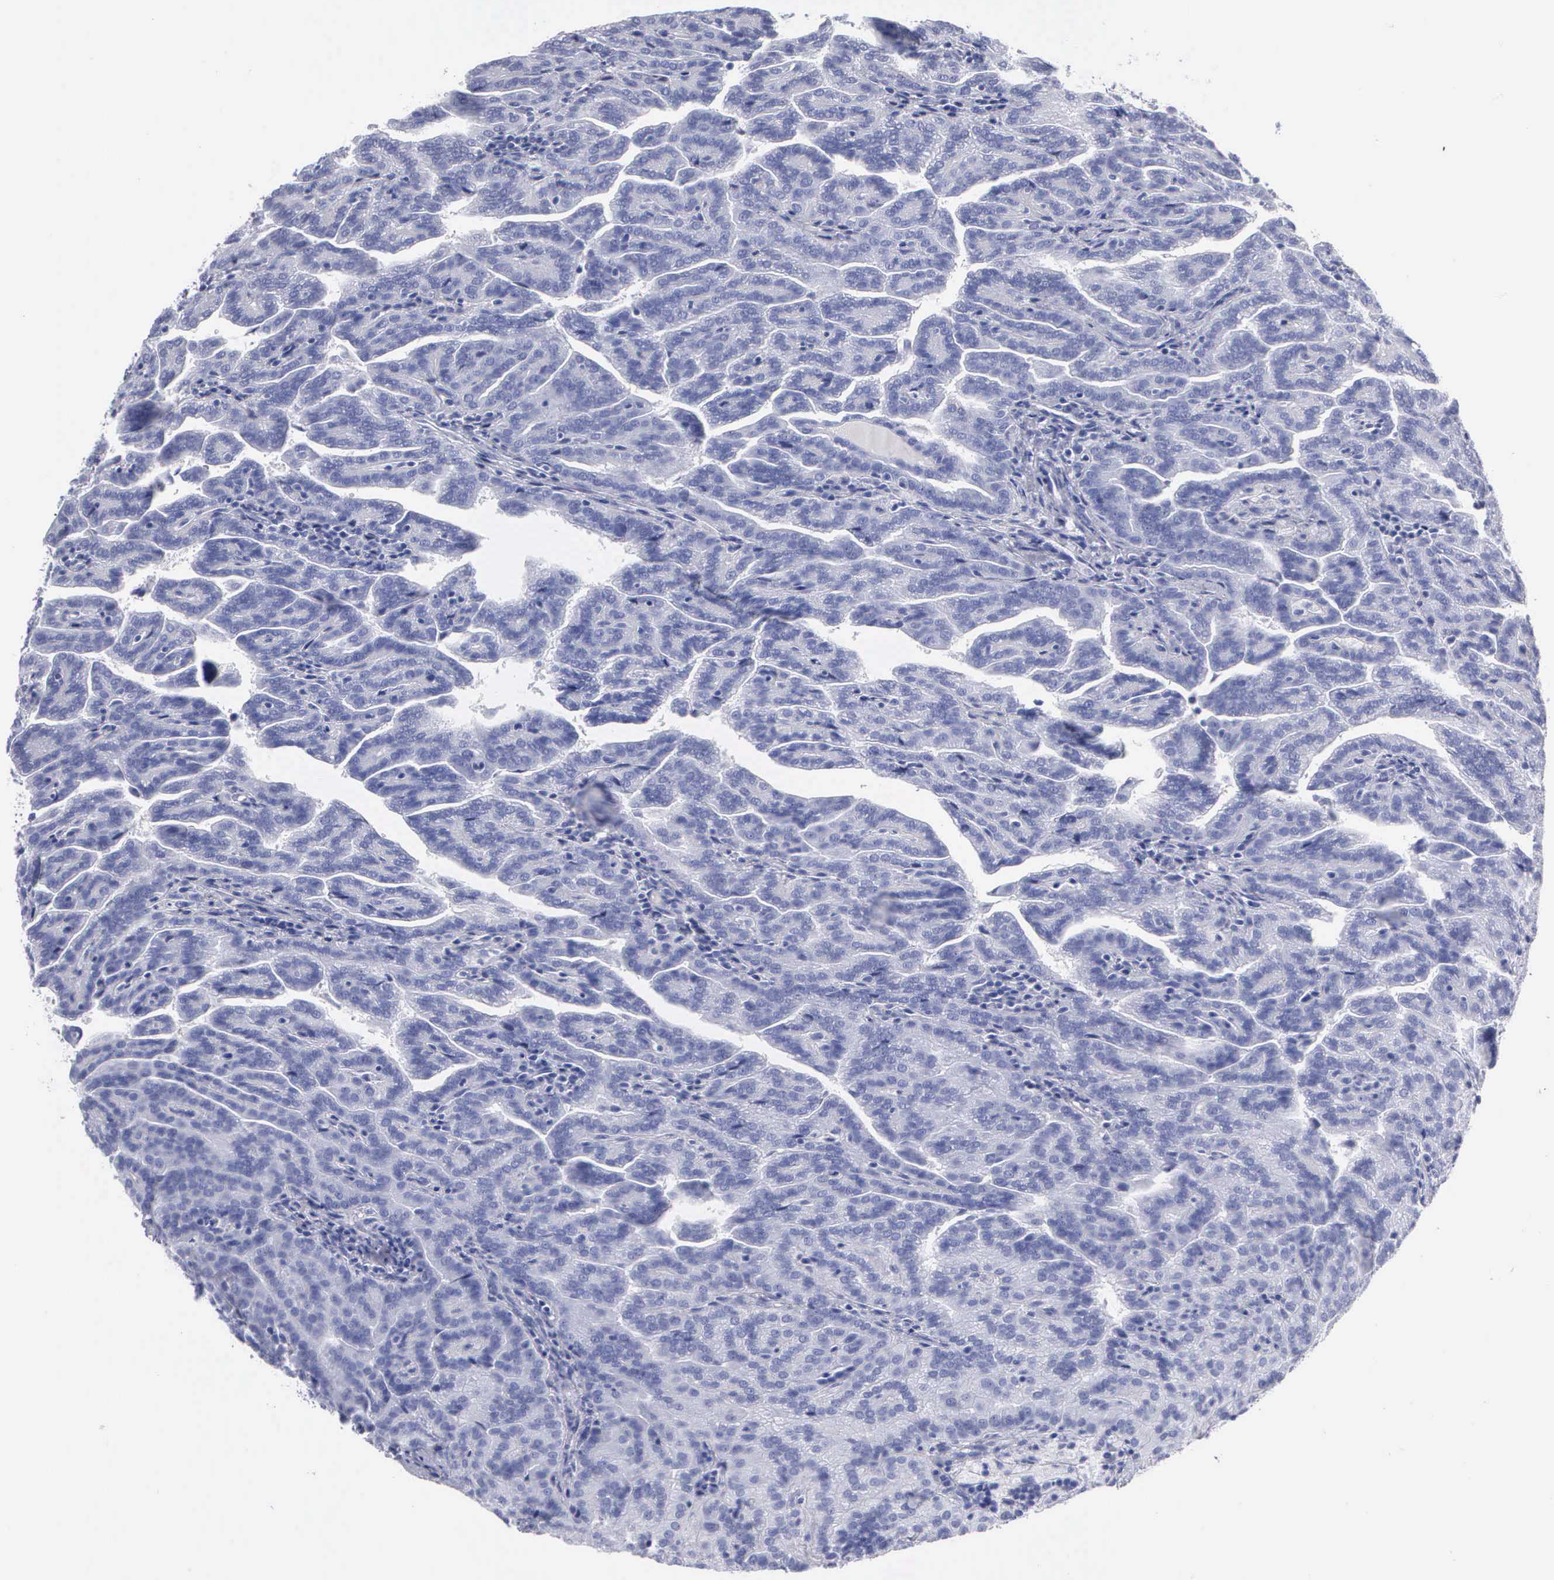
{"staining": {"intensity": "negative", "quantity": "none", "location": "none"}, "tissue": "renal cancer", "cell_type": "Tumor cells", "image_type": "cancer", "snomed": [{"axis": "morphology", "description": "Adenocarcinoma, NOS"}, {"axis": "topography", "description": "Kidney"}], "caption": "A high-resolution photomicrograph shows immunohistochemistry (IHC) staining of adenocarcinoma (renal), which exhibits no significant positivity in tumor cells.", "gene": "CYP19A1", "patient": {"sex": "male", "age": 61}}